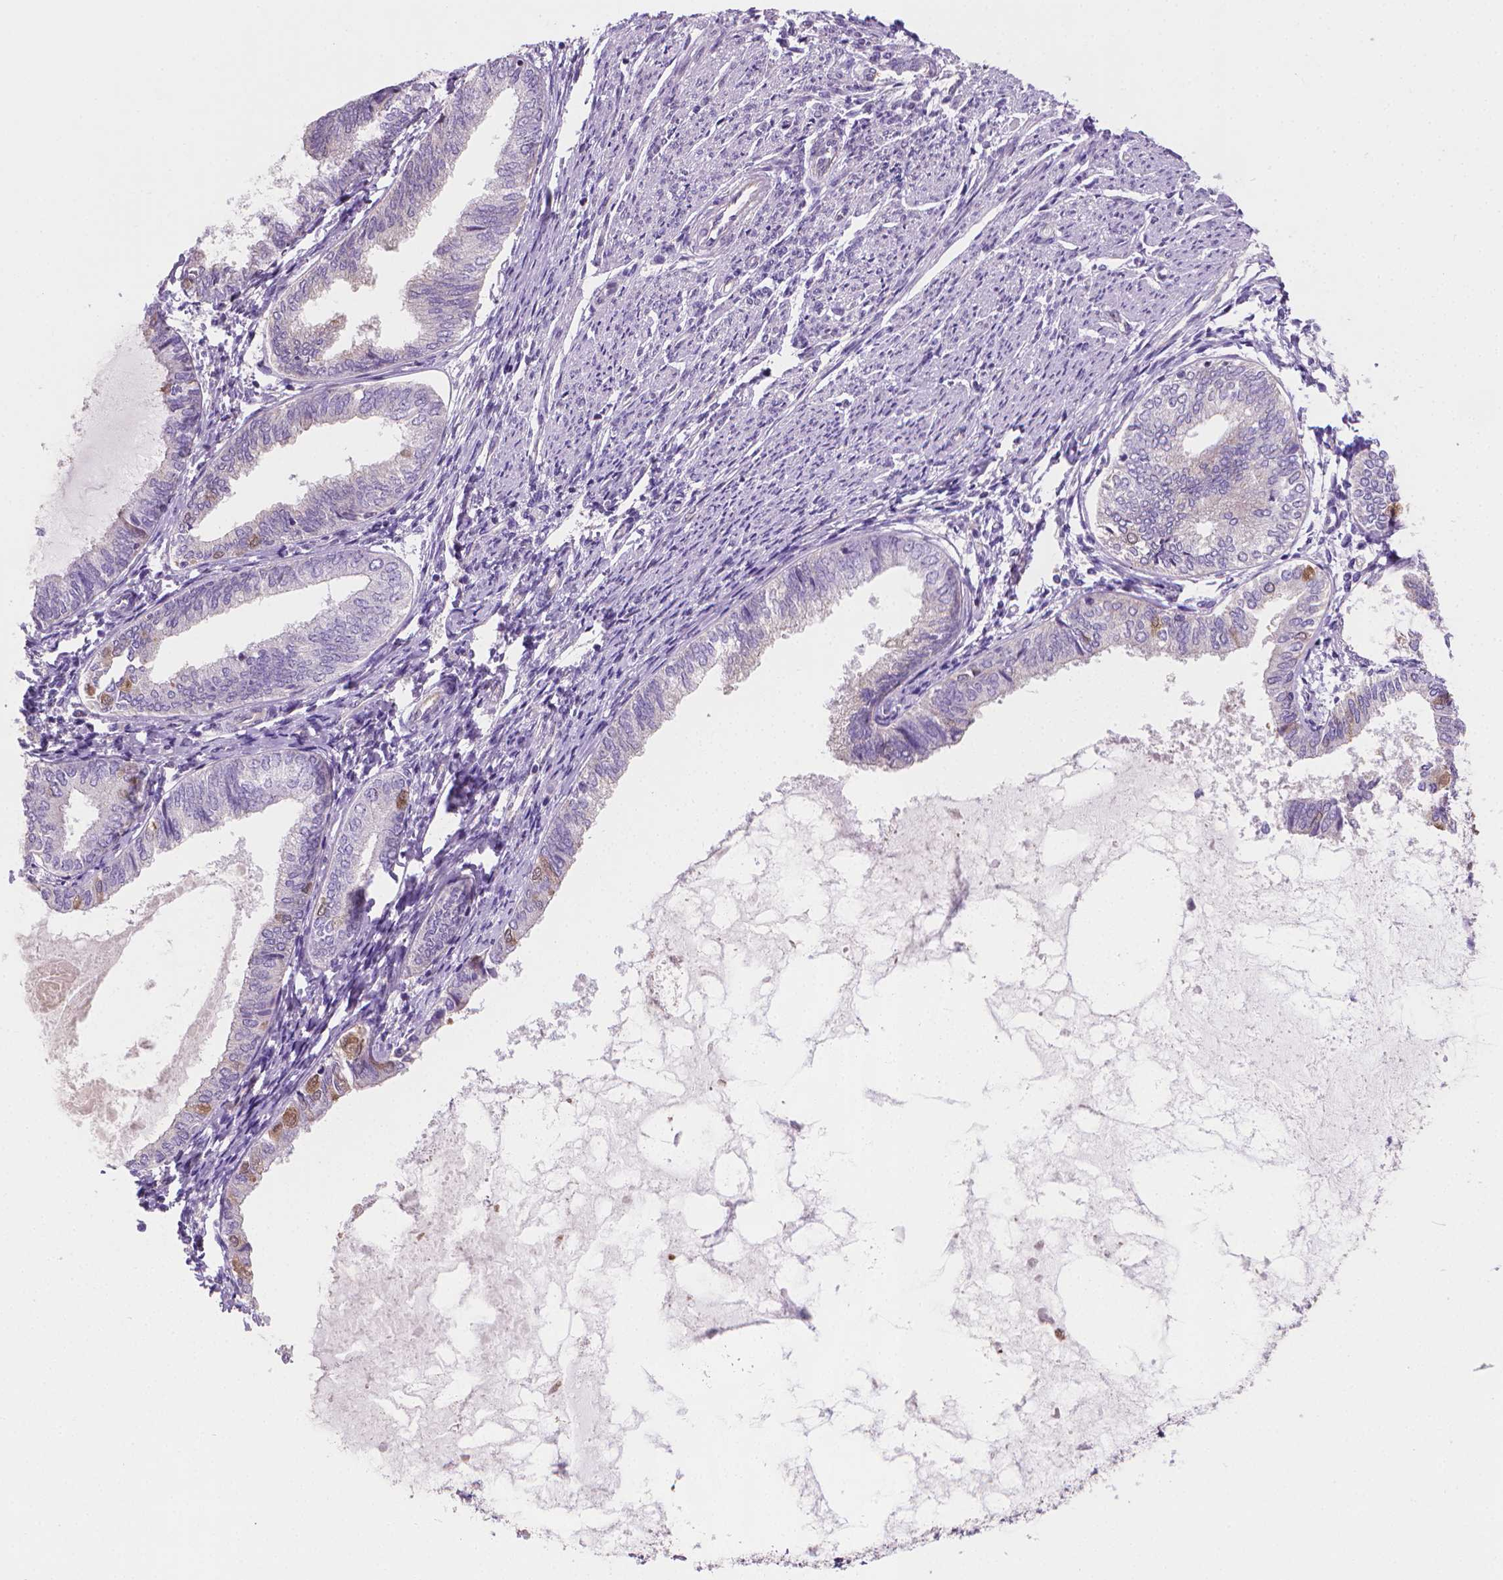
{"staining": {"intensity": "negative", "quantity": "none", "location": "none"}, "tissue": "endometrial cancer", "cell_type": "Tumor cells", "image_type": "cancer", "snomed": [{"axis": "morphology", "description": "Adenocarcinoma, NOS"}, {"axis": "topography", "description": "Endometrium"}], "caption": "IHC micrograph of human endometrial adenocarcinoma stained for a protein (brown), which reveals no expression in tumor cells.", "gene": "CLXN", "patient": {"sex": "female", "age": 68}}